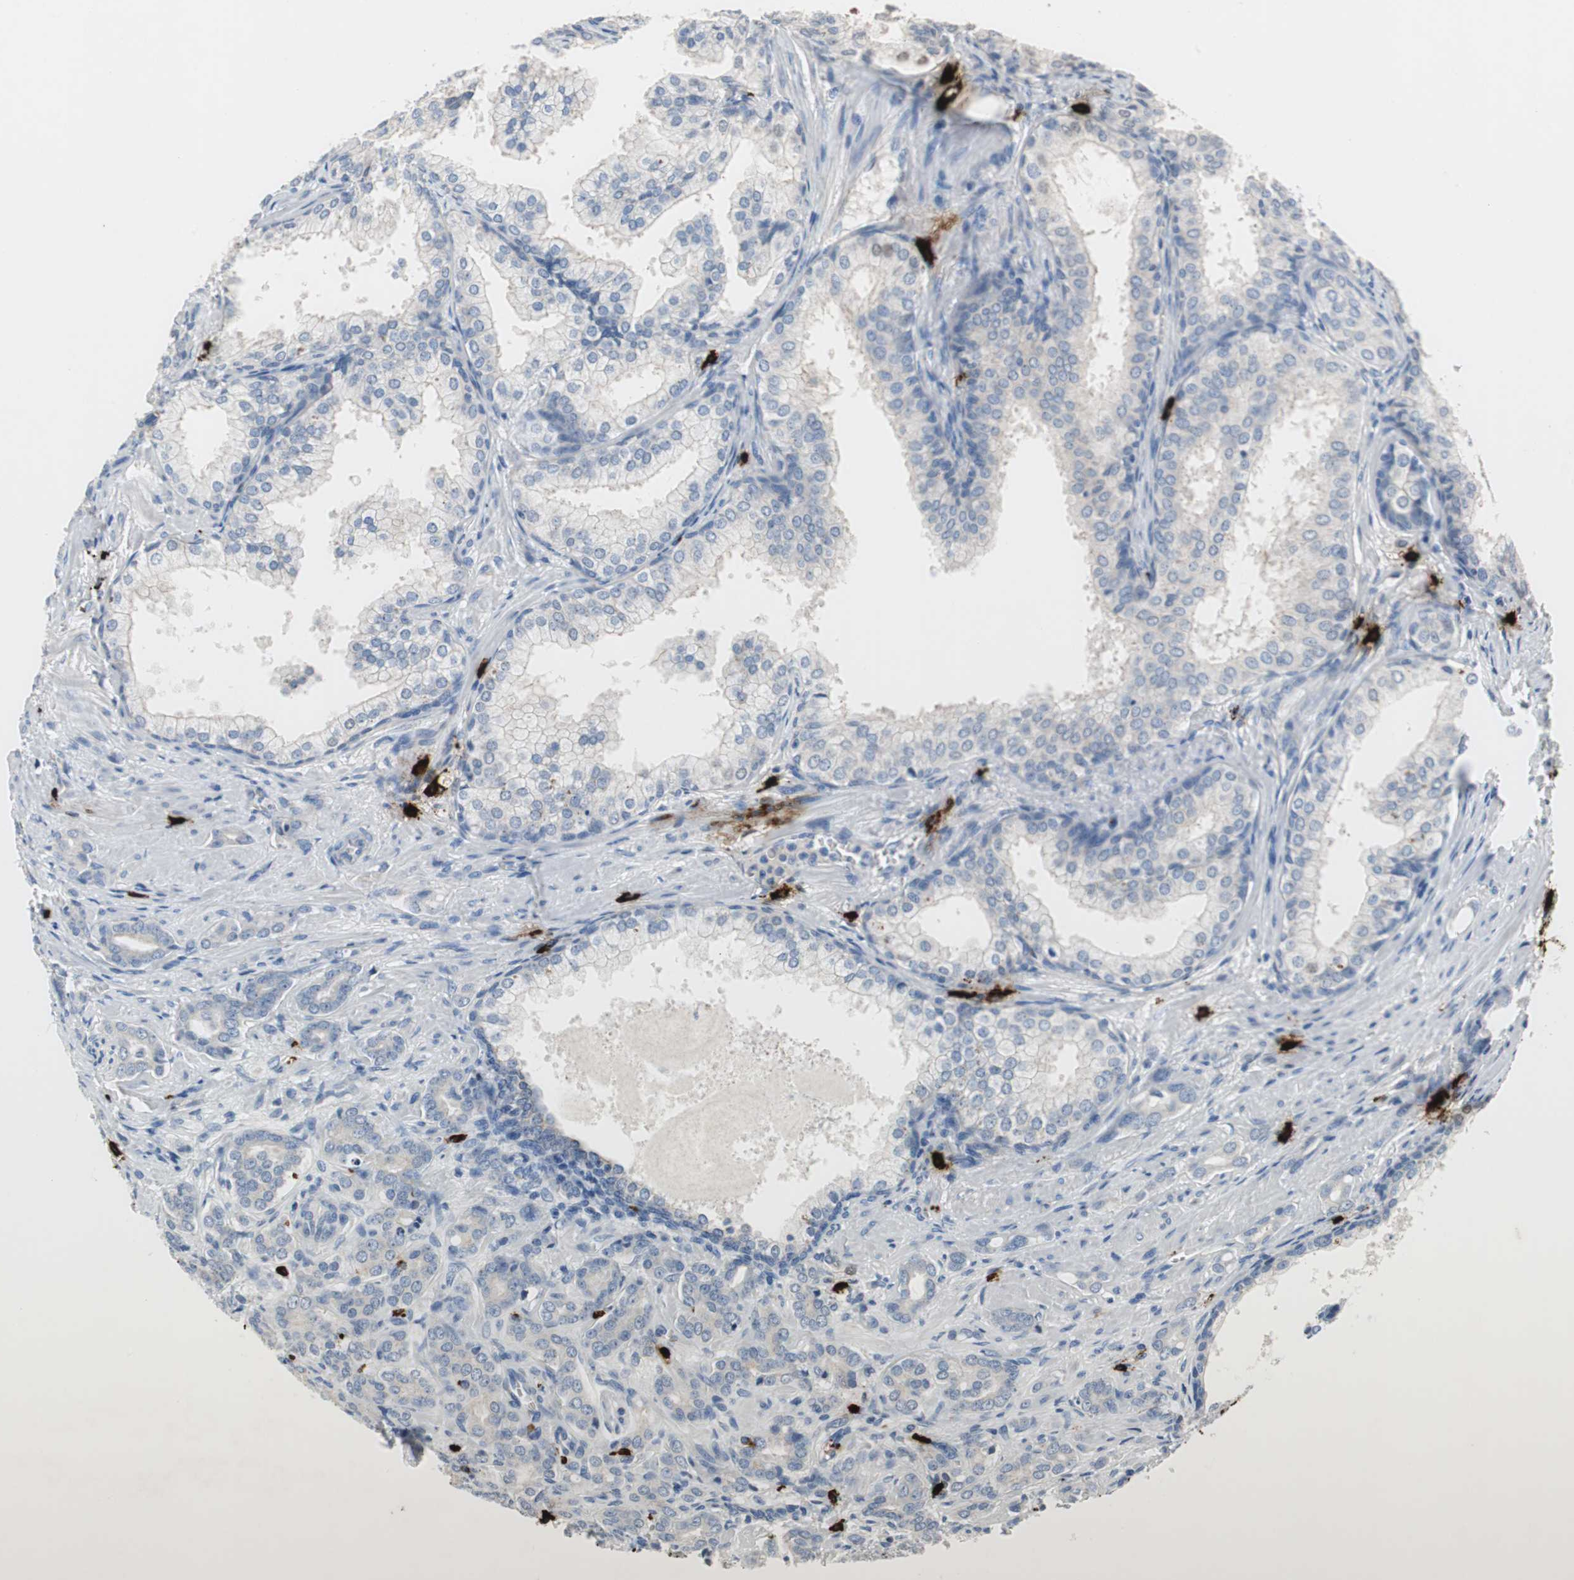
{"staining": {"intensity": "negative", "quantity": "none", "location": "none"}, "tissue": "prostate cancer", "cell_type": "Tumor cells", "image_type": "cancer", "snomed": [{"axis": "morphology", "description": "Adenocarcinoma, High grade"}, {"axis": "topography", "description": "Prostate"}], "caption": "Tumor cells are negative for brown protein staining in adenocarcinoma (high-grade) (prostate). (Stains: DAB immunohistochemistry (IHC) with hematoxylin counter stain, Microscopy: brightfield microscopy at high magnification).", "gene": "CPA3", "patient": {"sex": "male", "age": 64}}